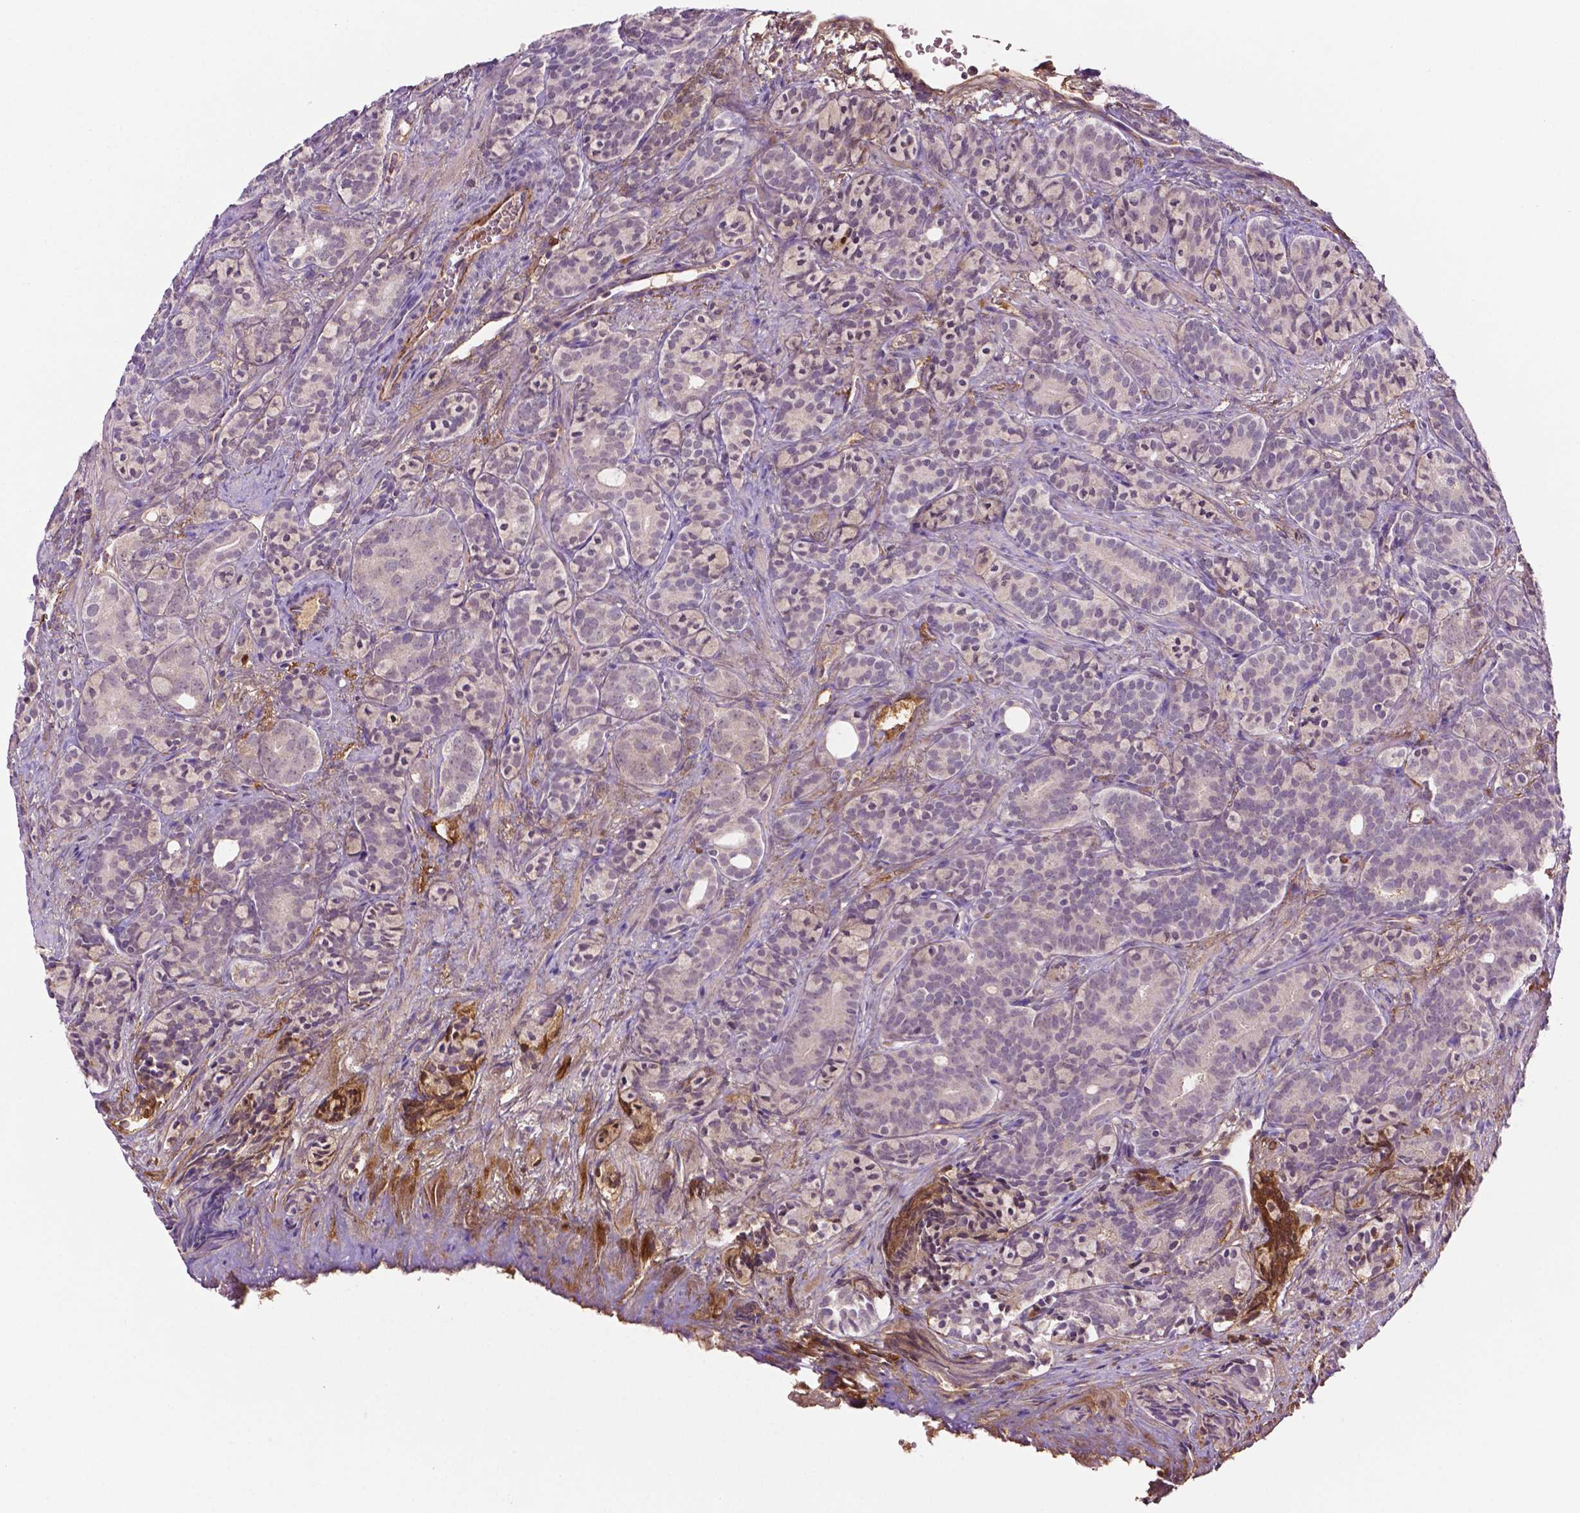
{"staining": {"intensity": "negative", "quantity": "none", "location": "none"}, "tissue": "prostate cancer", "cell_type": "Tumor cells", "image_type": "cancer", "snomed": [{"axis": "morphology", "description": "Adenocarcinoma, High grade"}, {"axis": "topography", "description": "Prostate"}], "caption": "A high-resolution image shows immunohistochemistry (IHC) staining of prostate cancer, which demonstrates no significant staining in tumor cells.", "gene": "FBLN1", "patient": {"sex": "male", "age": 84}}